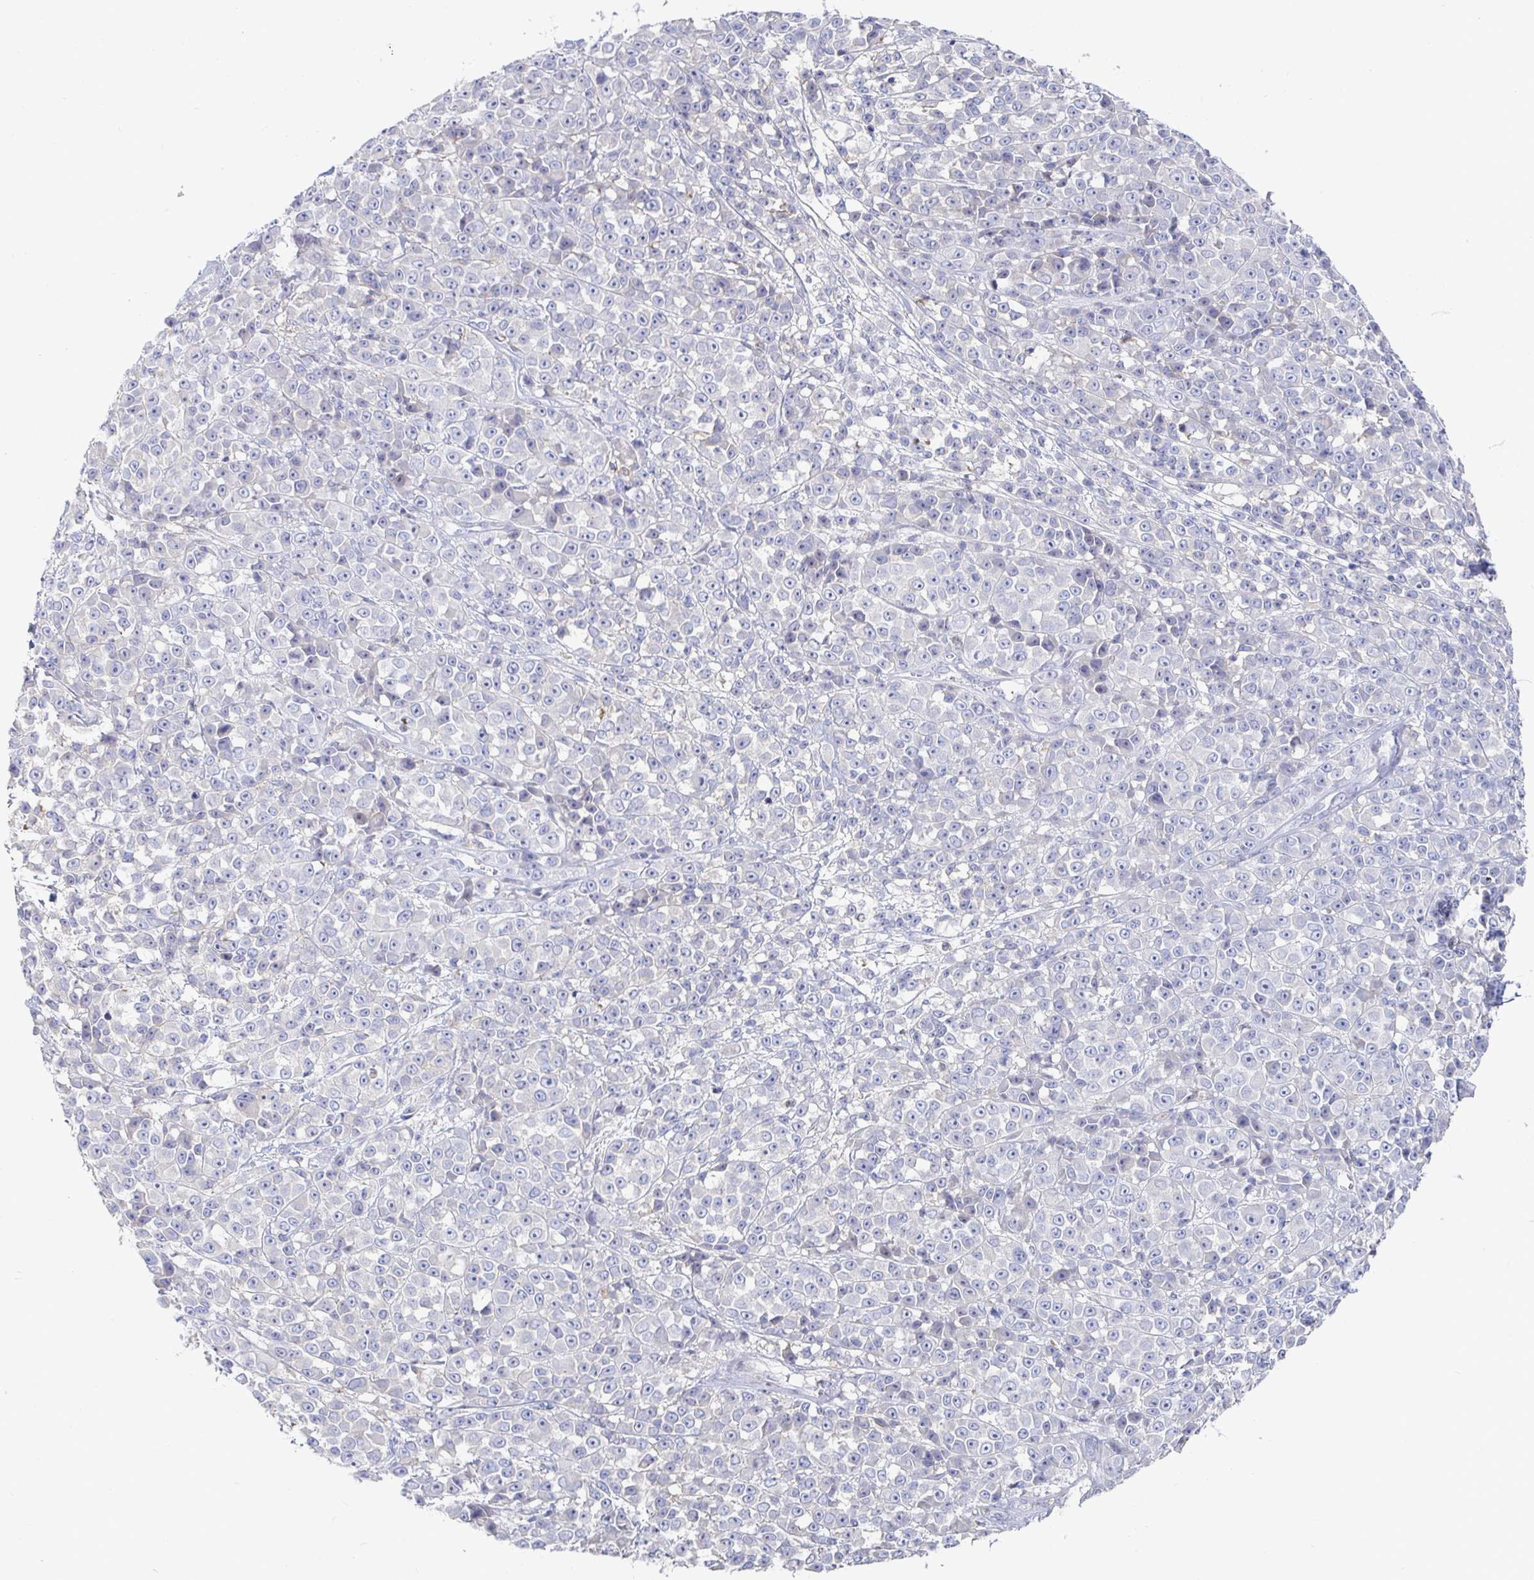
{"staining": {"intensity": "negative", "quantity": "none", "location": "none"}, "tissue": "melanoma", "cell_type": "Tumor cells", "image_type": "cancer", "snomed": [{"axis": "morphology", "description": "Malignant melanoma, NOS"}, {"axis": "topography", "description": "Skin"}, {"axis": "topography", "description": "Skin of back"}], "caption": "This is a image of immunohistochemistry staining of malignant melanoma, which shows no staining in tumor cells.", "gene": "PIK3CD", "patient": {"sex": "male", "age": 91}}